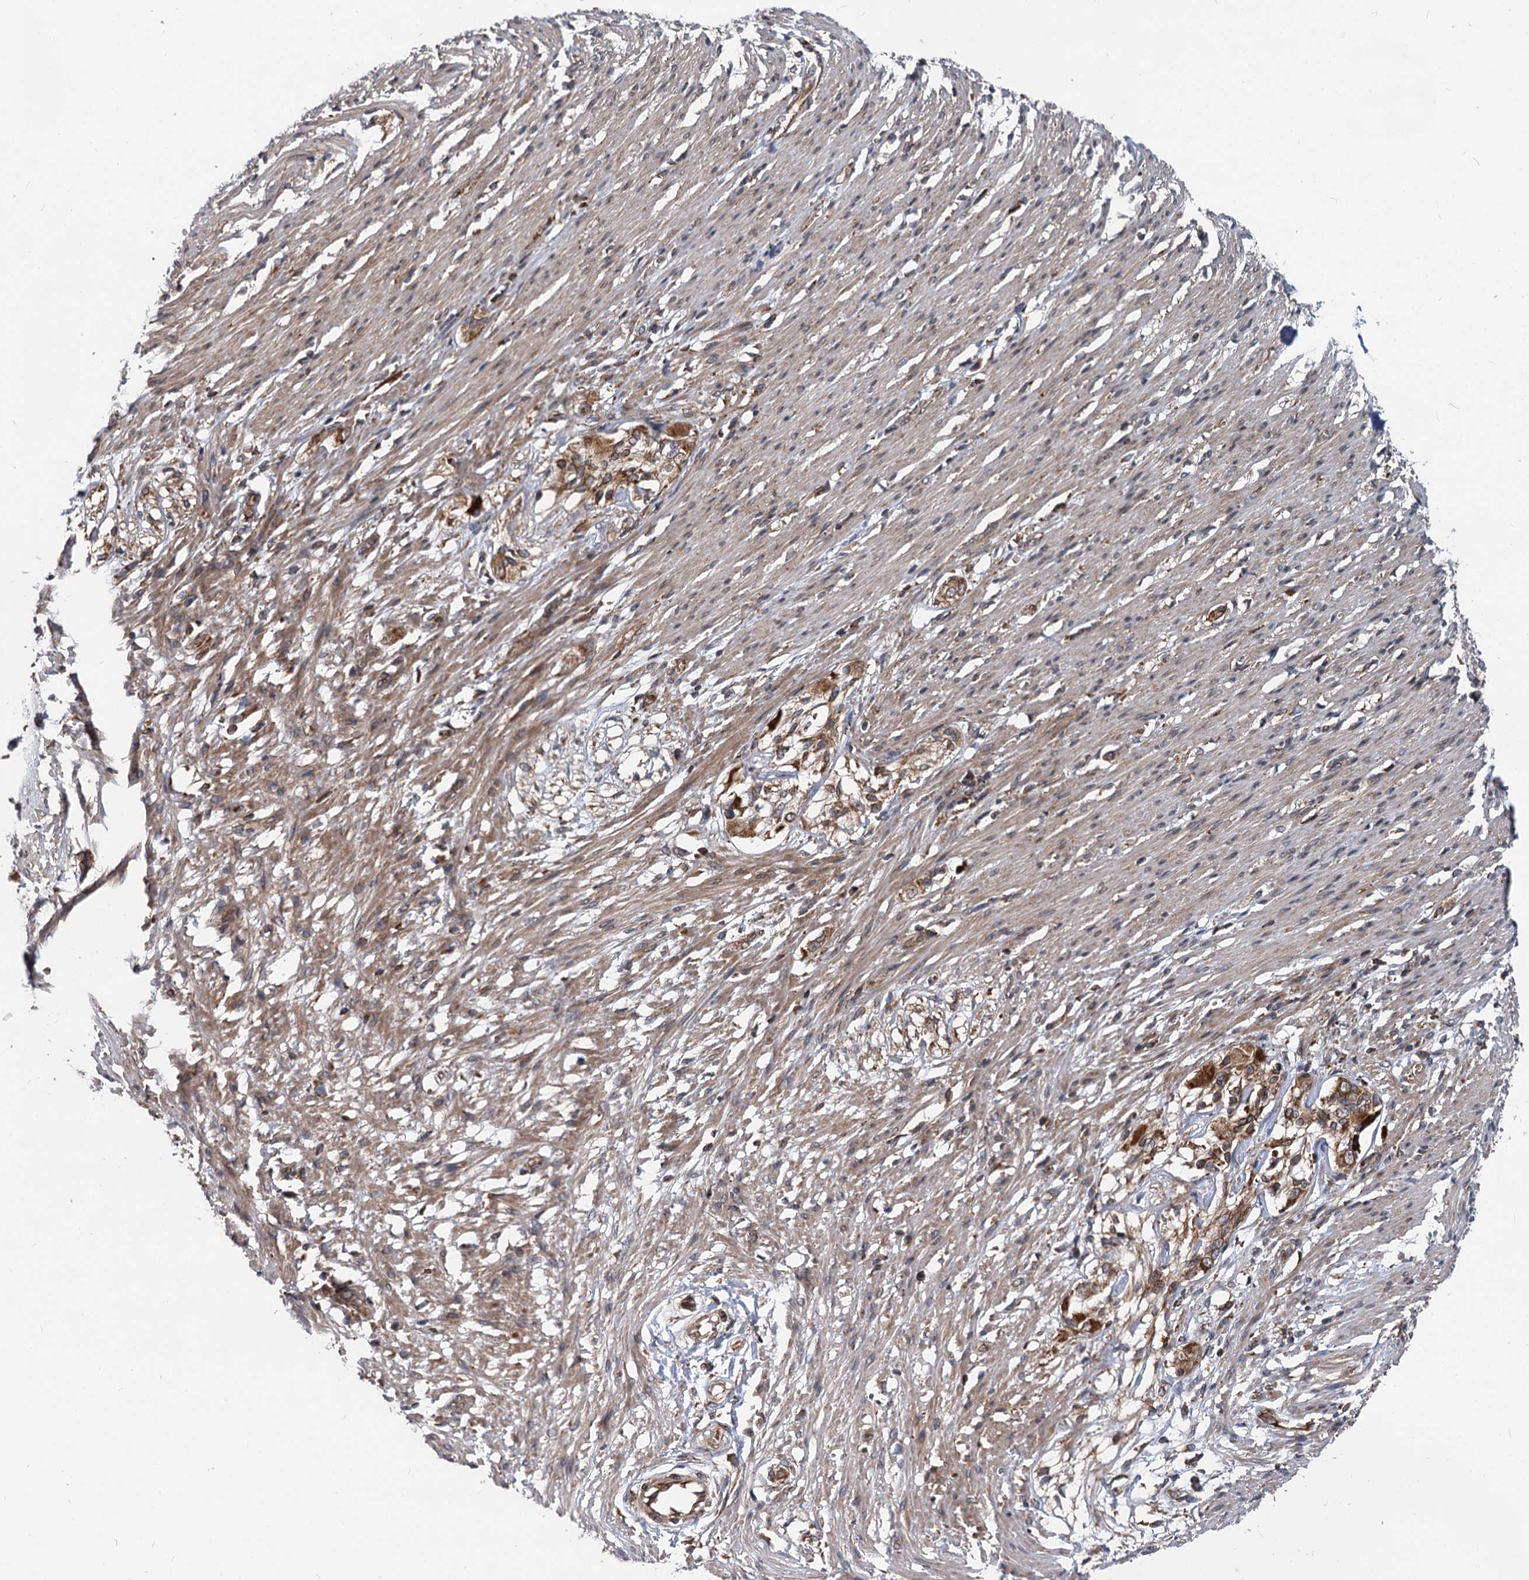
{"staining": {"intensity": "moderate", "quantity": ">75%", "location": "cytoplasmic/membranous"}, "tissue": "smooth muscle", "cell_type": "Smooth muscle cells", "image_type": "normal", "snomed": [{"axis": "morphology", "description": "Normal tissue, NOS"}, {"axis": "morphology", "description": "Adenocarcinoma, NOS"}, {"axis": "topography", "description": "Colon"}, {"axis": "topography", "description": "Peripheral nerve tissue"}], "caption": "Human smooth muscle stained with a brown dye shows moderate cytoplasmic/membranous positive staining in approximately >75% of smooth muscle cells.", "gene": "STIM1", "patient": {"sex": "male", "age": 14}}